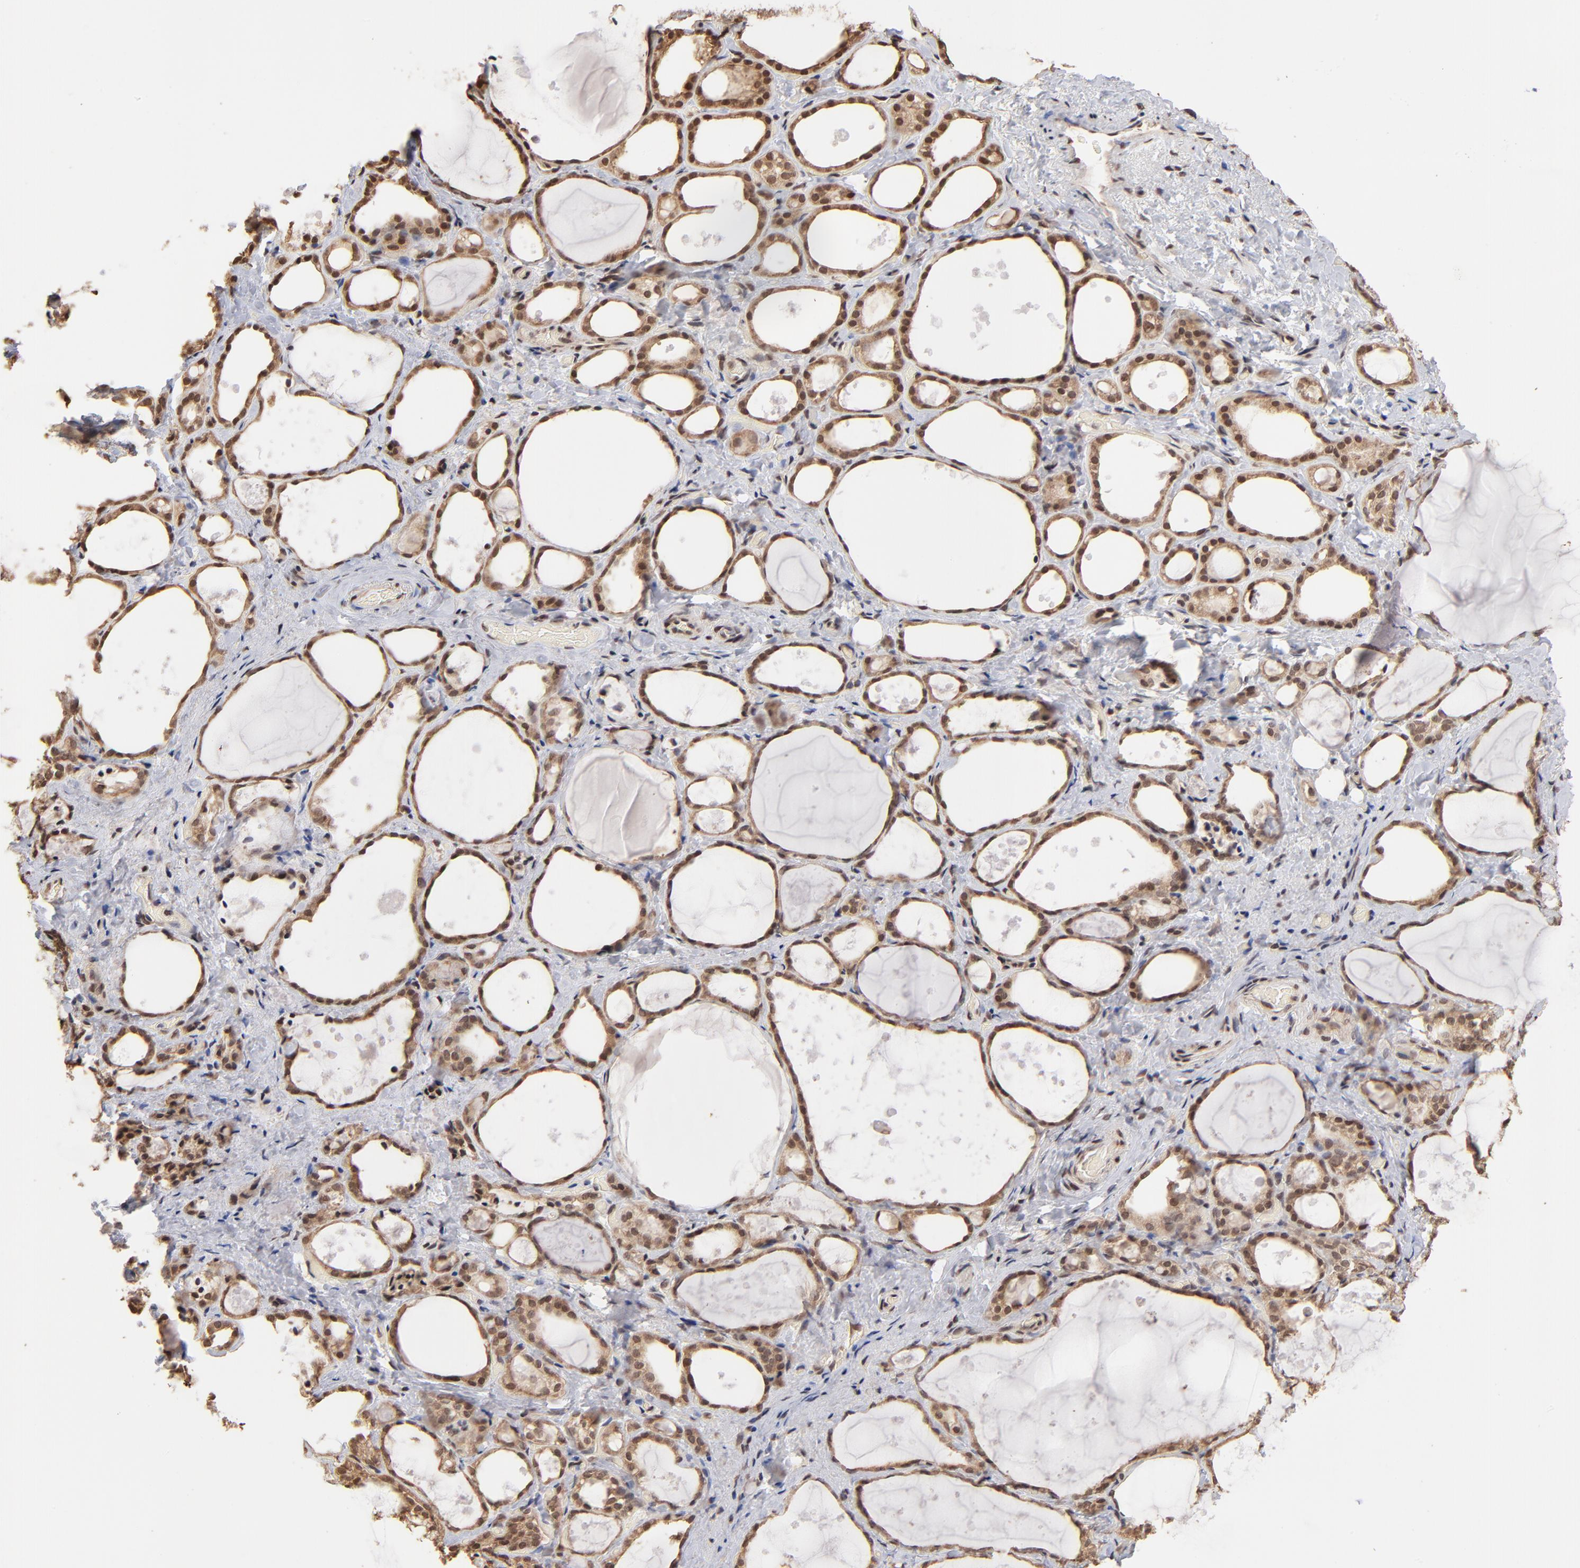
{"staining": {"intensity": "weak", "quantity": "25%-75%", "location": "cytoplasmic/membranous,nuclear"}, "tissue": "thyroid gland", "cell_type": "Glandular cells", "image_type": "normal", "snomed": [{"axis": "morphology", "description": "Normal tissue, NOS"}, {"axis": "topography", "description": "Thyroid gland"}], "caption": "IHC of unremarkable human thyroid gland demonstrates low levels of weak cytoplasmic/membranous,nuclear positivity in about 25%-75% of glandular cells. (IHC, brightfield microscopy, high magnification).", "gene": "BRPF1", "patient": {"sex": "female", "age": 75}}